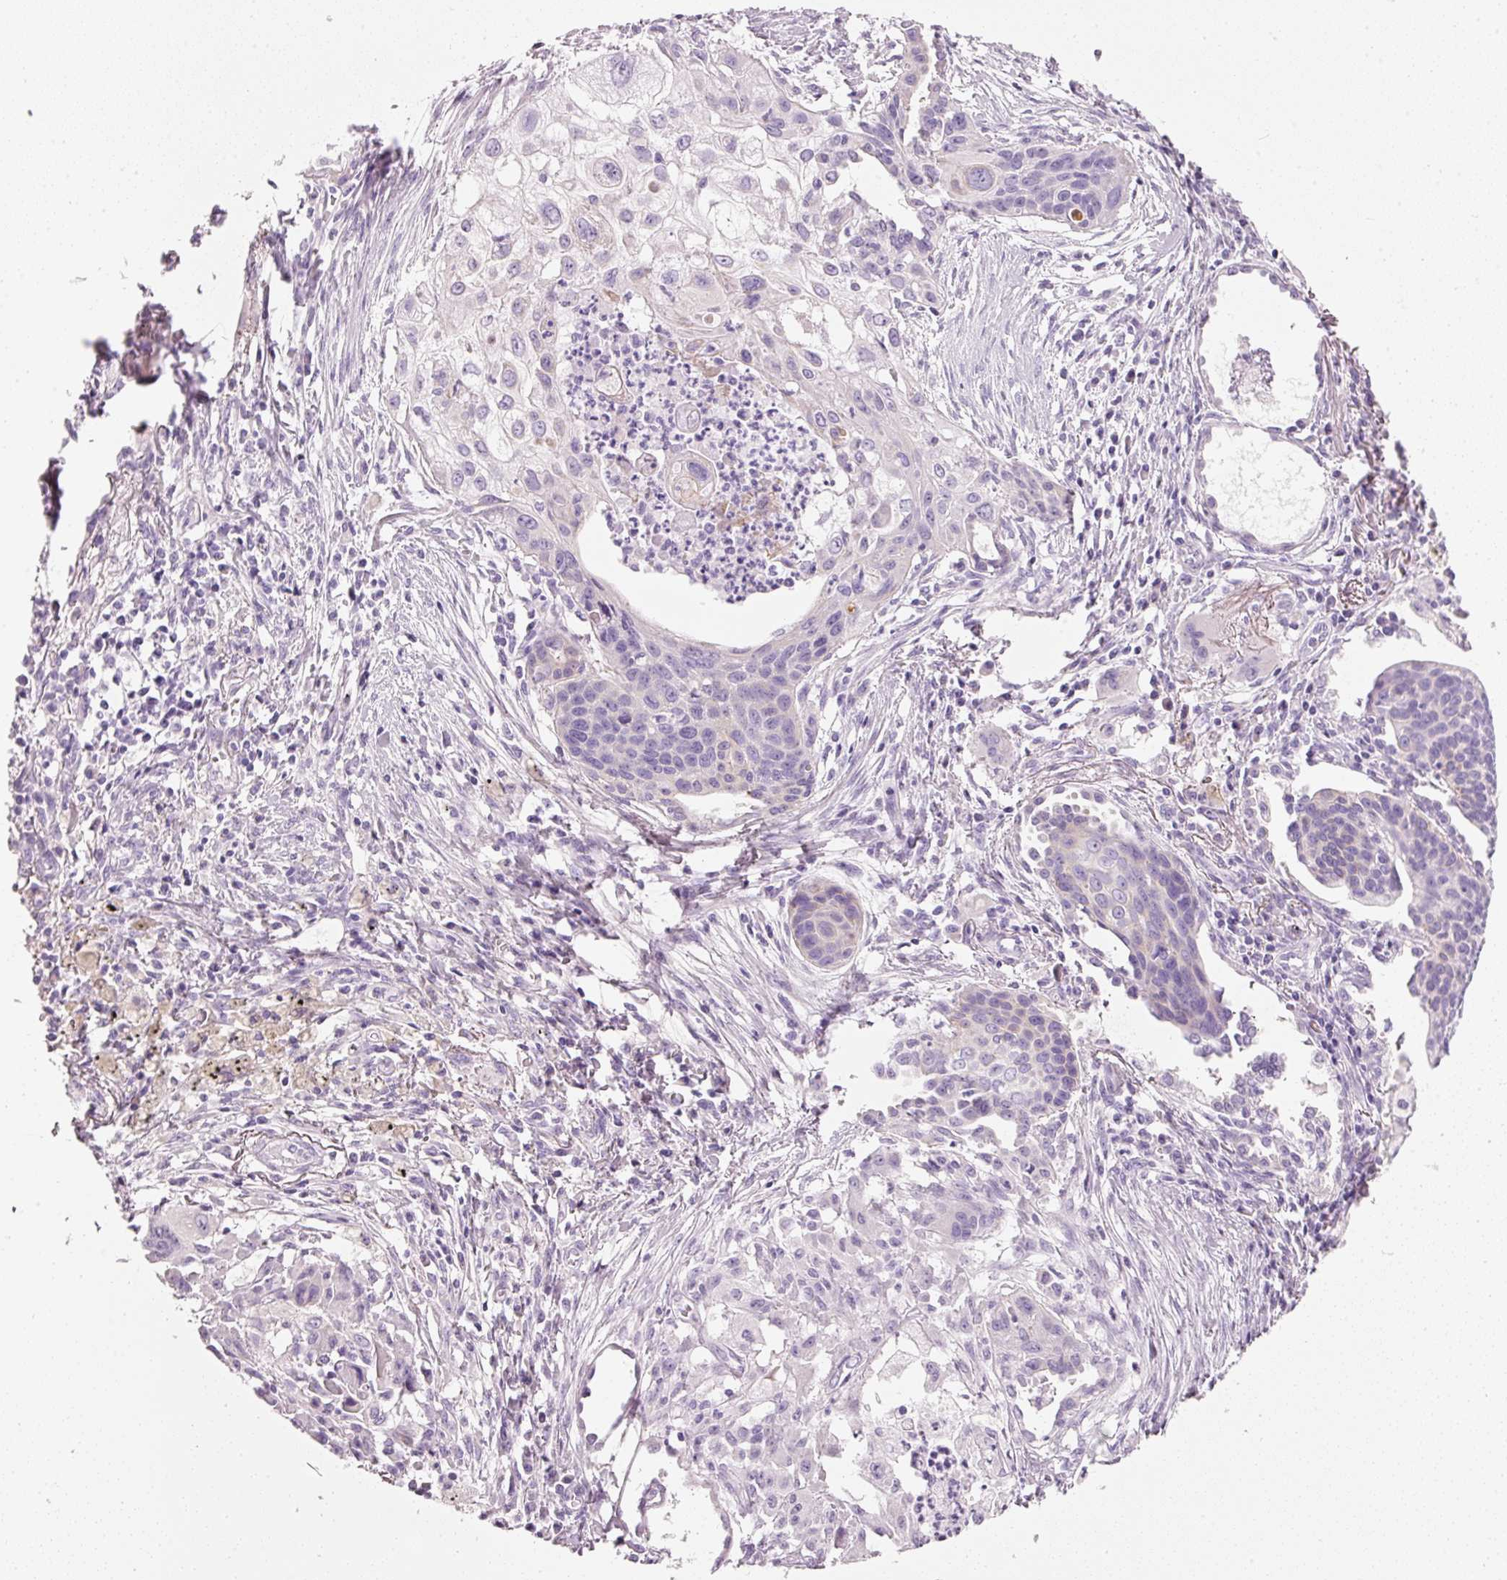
{"staining": {"intensity": "weak", "quantity": "<25%", "location": "cytoplasmic/membranous"}, "tissue": "lung cancer", "cell_type": "Tumor cells", "image_type": "cancer", "snomed": [{"axis": "morphology", "description": "Squamous cell carcinoma, NOS"}, {"axis": "topography", "description": "Lung"}], "caption": "DAB immunohistochemical staining of lung cancer (squamous cell carcinoma) shows no significant positivity in tumor cells.", "gene": "PDXDC1", "patient": {"sex": "male", "age": 71}}